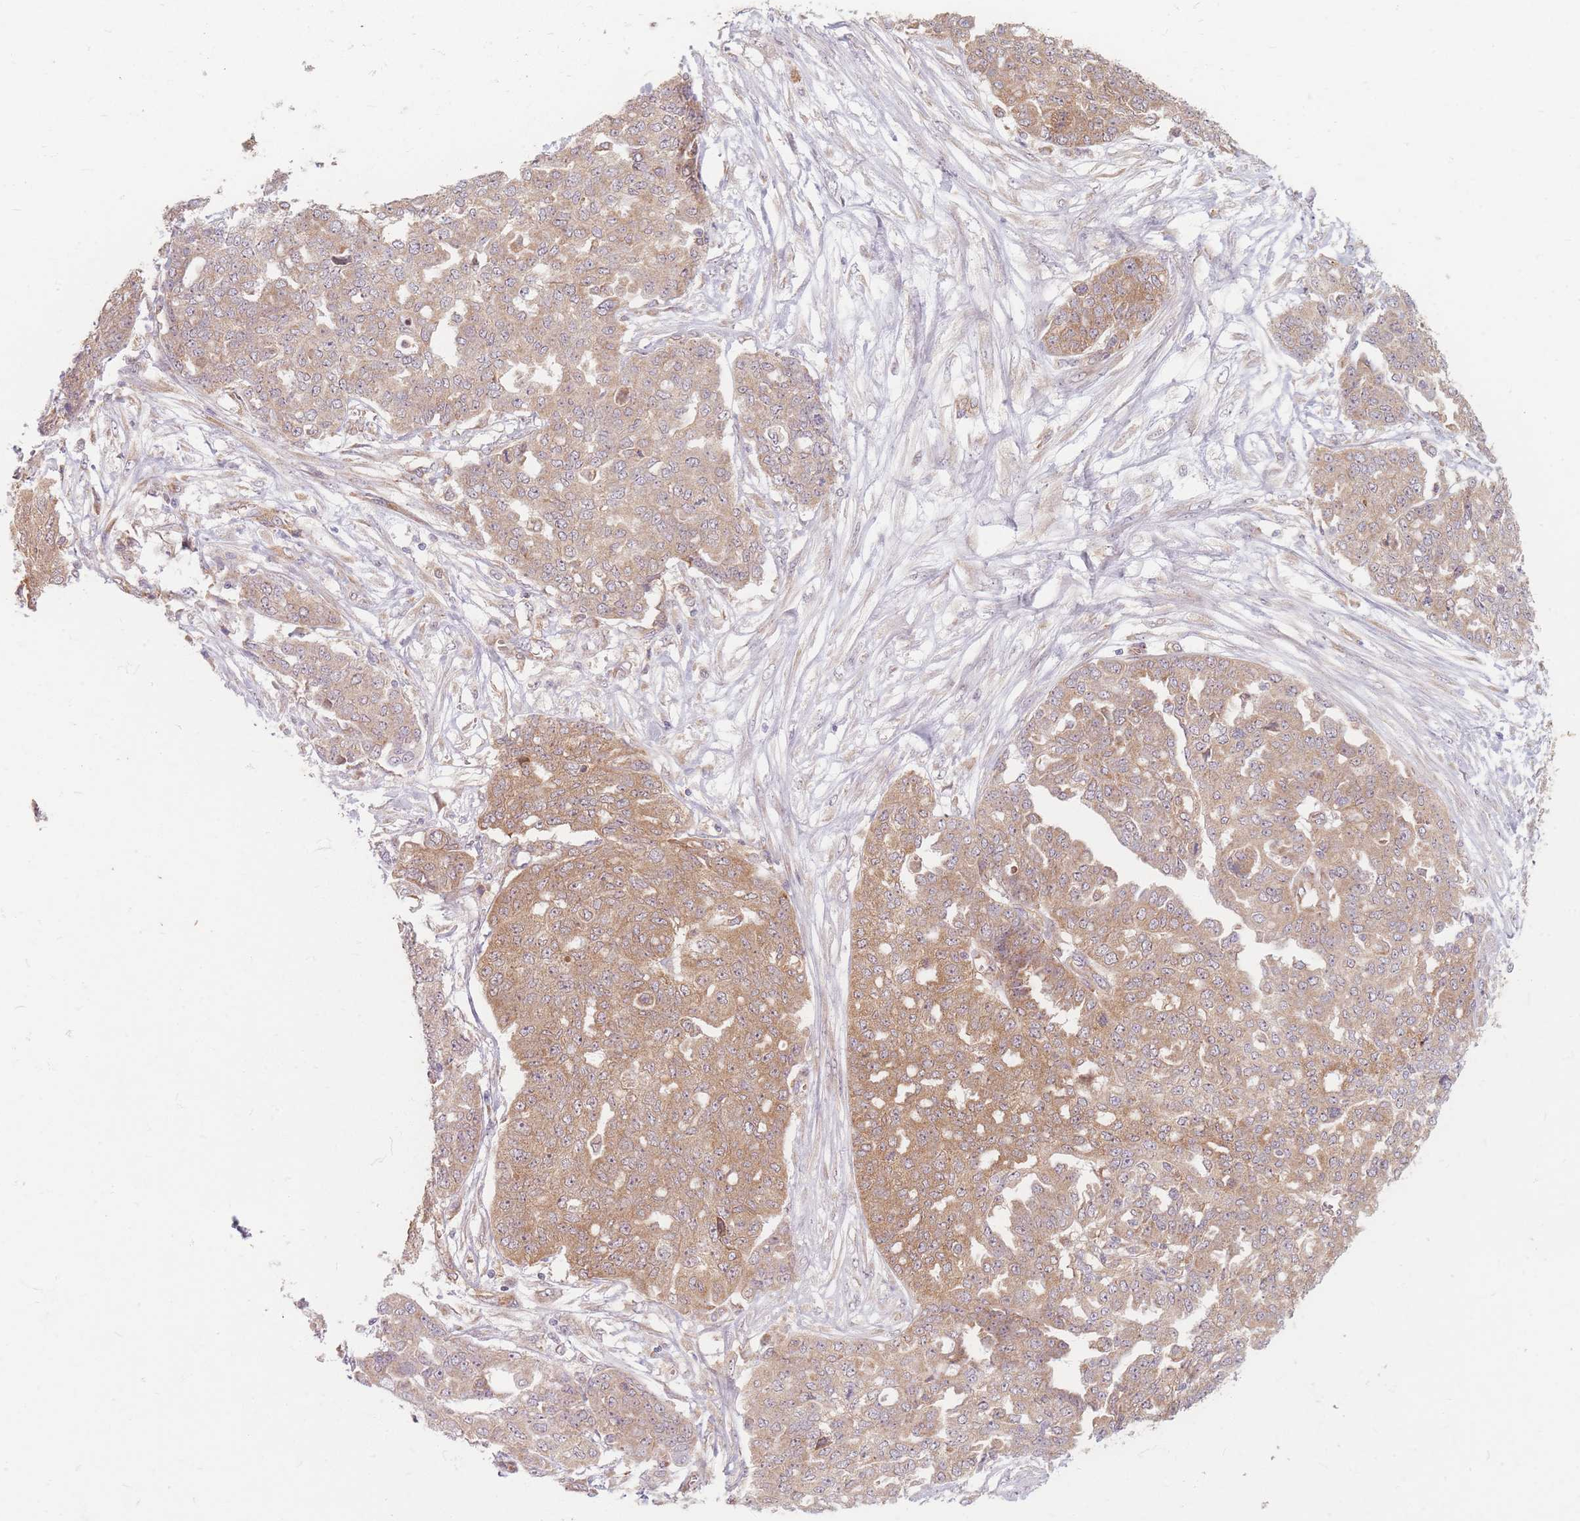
{"staining": {"intensity": "moderate", "quantity": ">75%", "location": "cytoplasmic/membranous"}, "tissue": "ovarian cancer", "cell_type": "Tumor cells", "image_type": "cancer", "snomed": [{"axis": "morphology", "description": "Cystadenocarcinoma, serous, NOS"}, {"axis": "topography", "description": "Soft tissue"}, {"axis": "topography", "description": "Ovary"}], "caption": "The histopathology image displays immunohistochemical staining of ovarian serous cystadenocarcinoma. There is moderate cytoplasmic/membranous positivity is seen in about >75% of tumor cells. (Brightfield microscopy of DAB IHC at high magnification).", "gene": "SMIM14", "patient": {"sex": "female", "age": 57}}